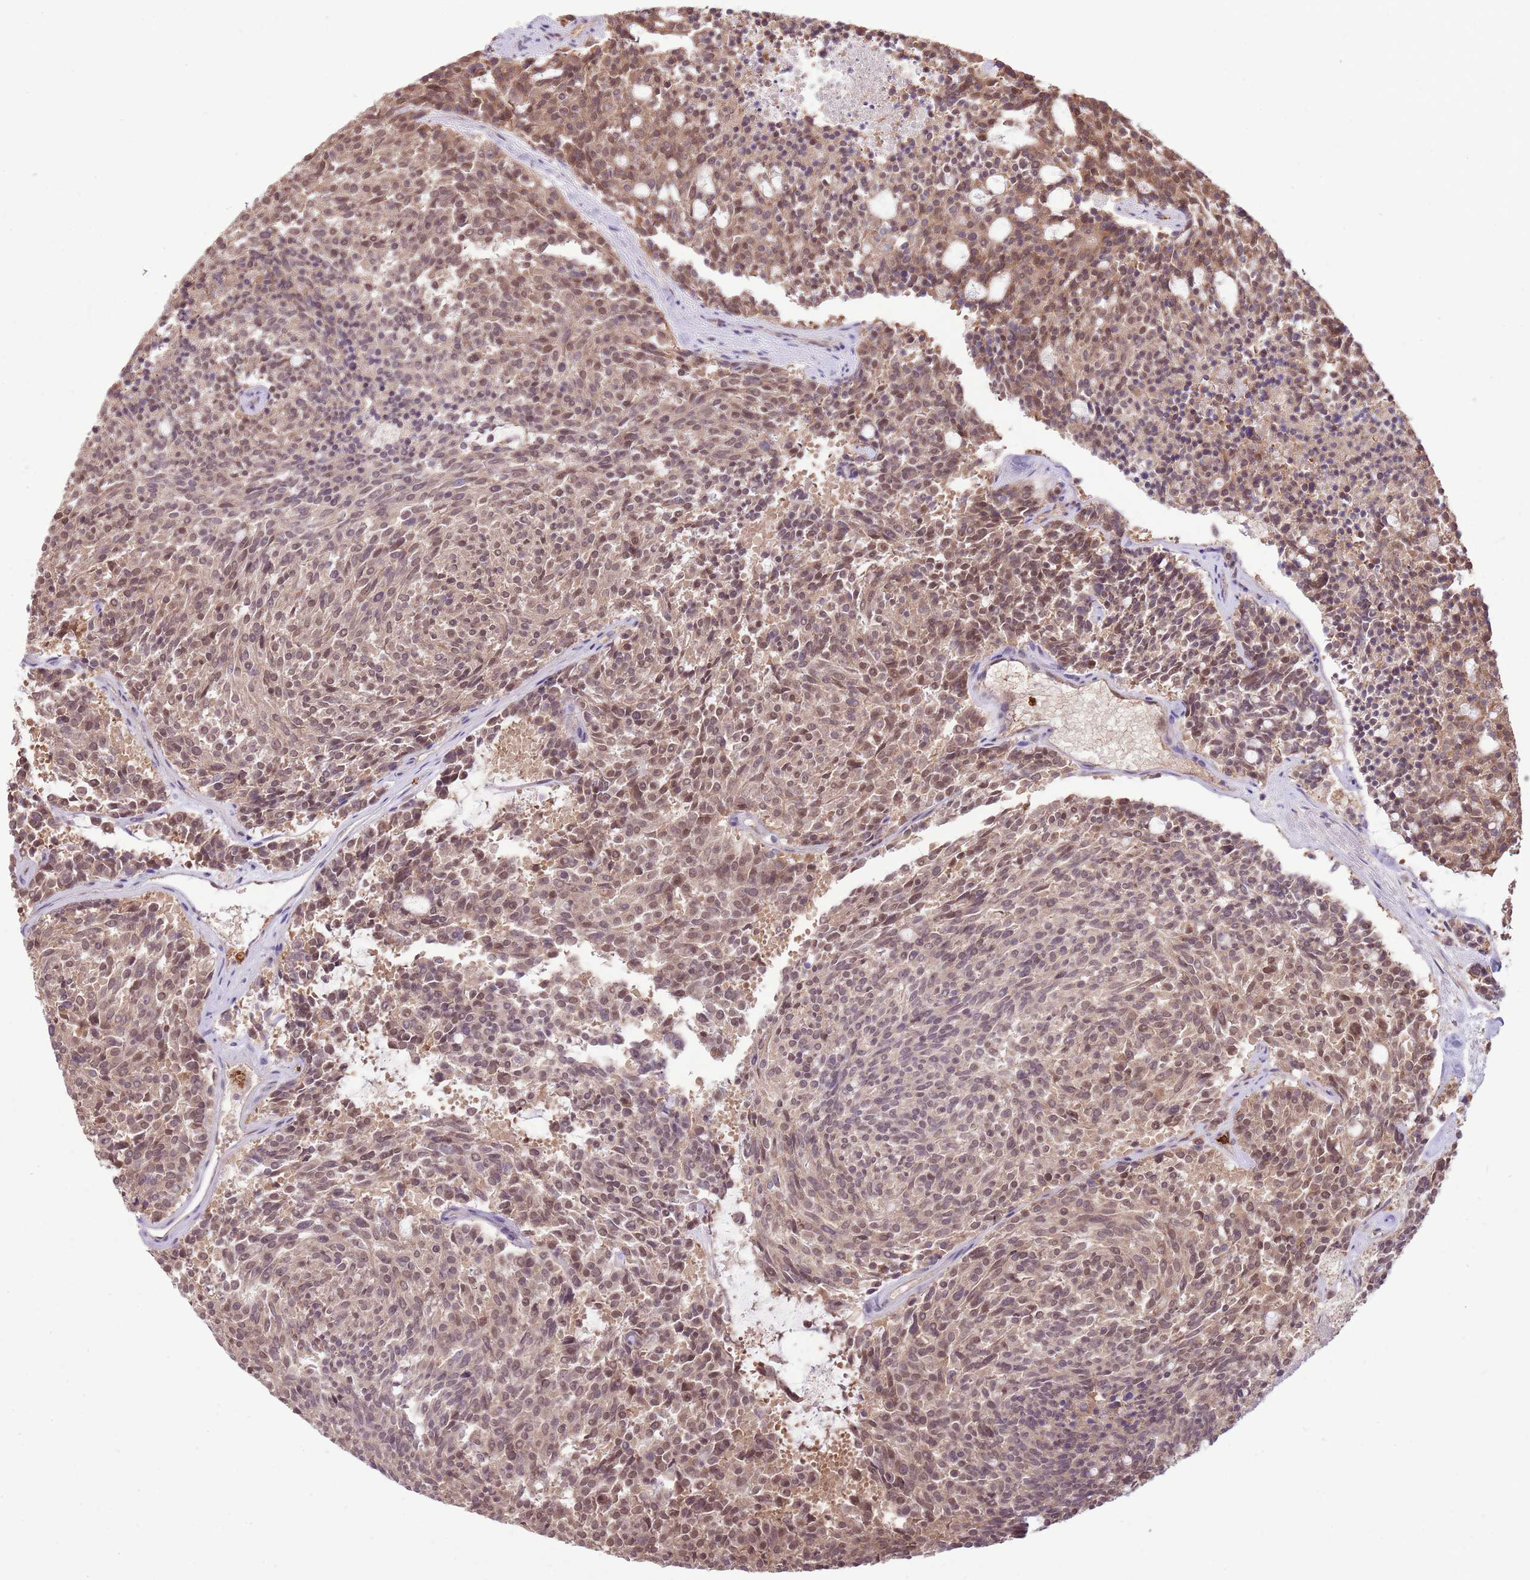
{"staining": {"intensity": "moderate", "quantity": ">75%", "location": "cytoplasmic/membranous,nuclear"}, "tissue": "carcinoid", "cell_type": "Tumor cells", "image_type": "cancer", "snomed": [{"axis": "morphology", "description": "Carcinoid, malignant, NOS"}, {"axis": "topography", "description": "Pancreas"}], "caption": "Immunohistochemical staining of carcinoid exhibits medium levels of moderate cytoplasmic/membranous and nuclear expression in about >75% of tumor cells.", "gene": "AMIGO1", "patient": {"sex": "female", "age": 54}}